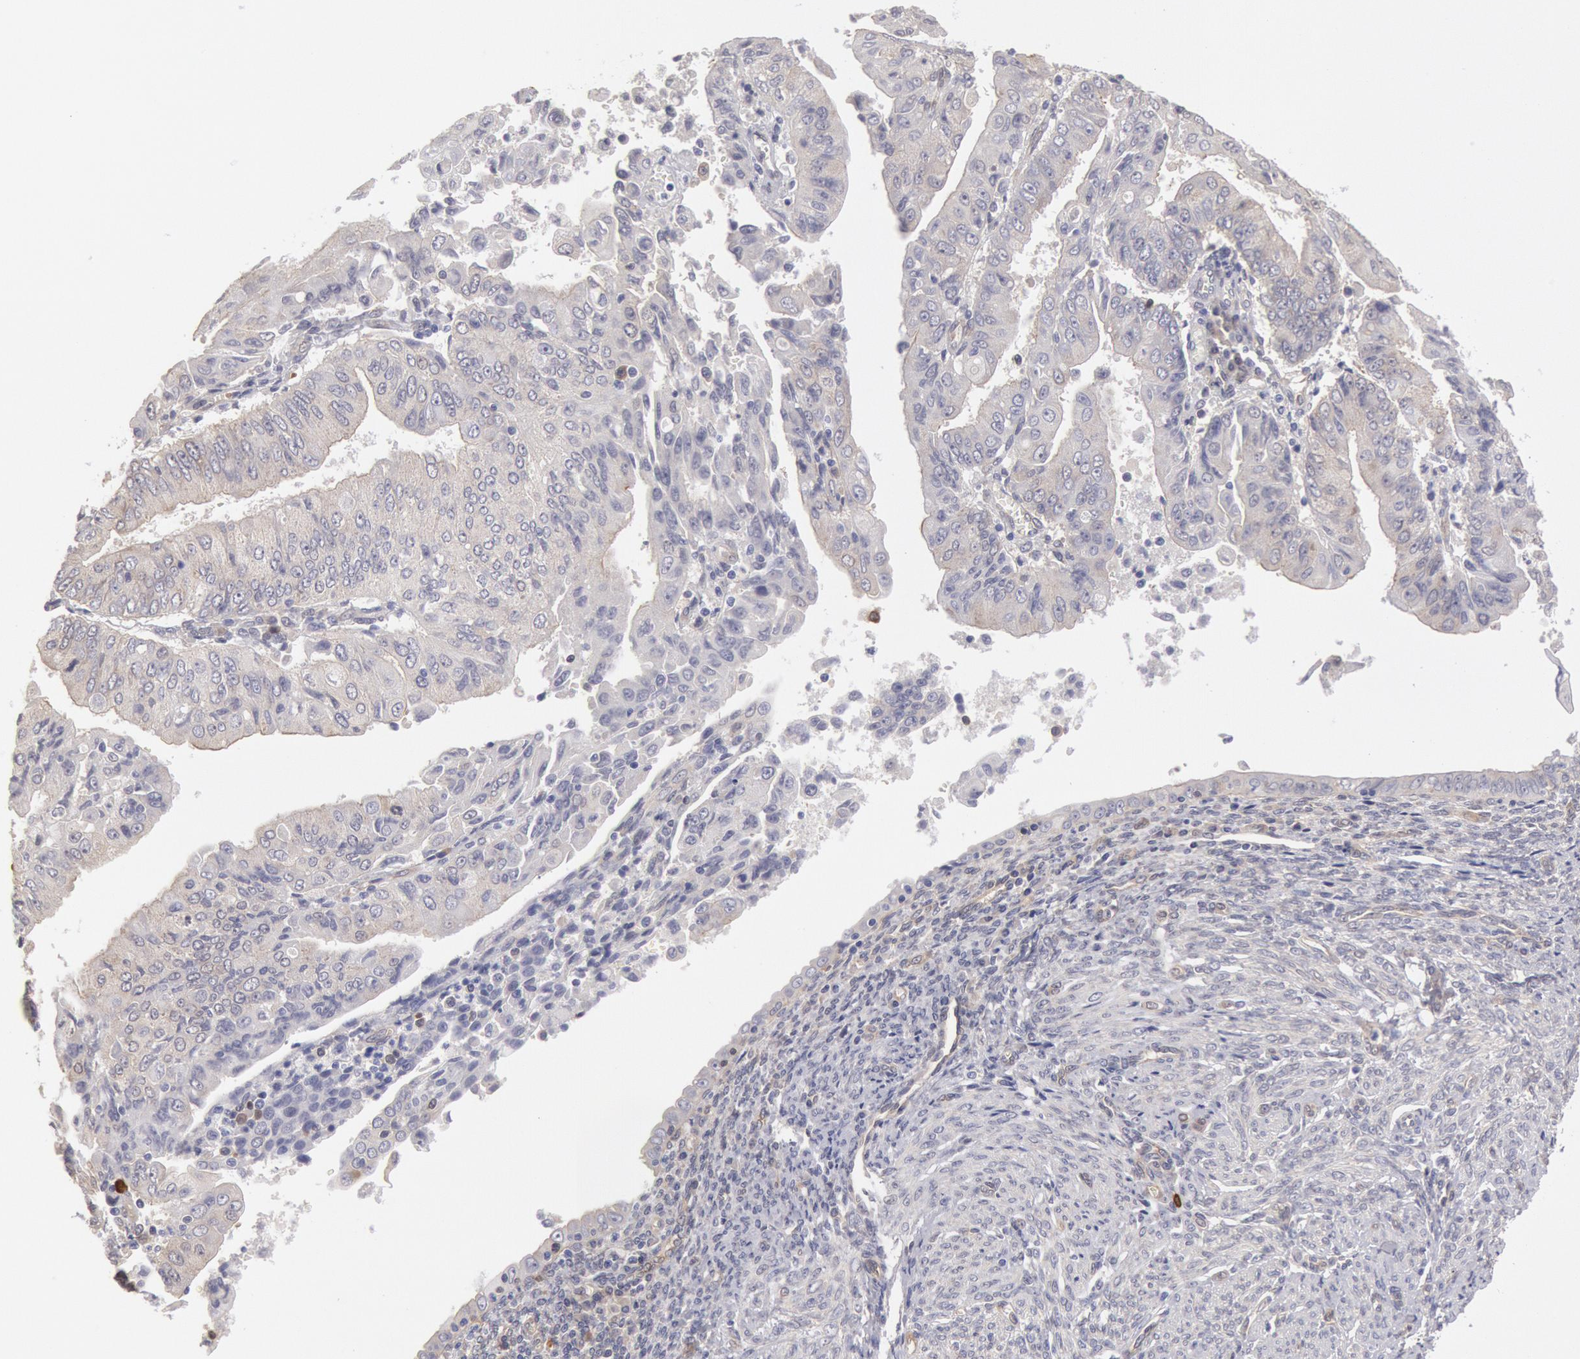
{"staining": {"intensity": "negative", "quantity": "none", "location": "none"}, "tissue": "endometrial cancer", "cell_type": "Tumor cells", "image_type": "cancer", "snomed": [{"axis": "morphology", "description": "Adenocarcinoma, NOS"}, {"axis": "topography", "description": "Endometrium"}], "caption": "Immunohistochemistry (IHC) micrograph of human endometrial adenocarcinoma stained for a protein (brown), which shows no expression in tumor cells.", "gene": "CCDC50", "patient": {"sex": "female", "age": 75}}